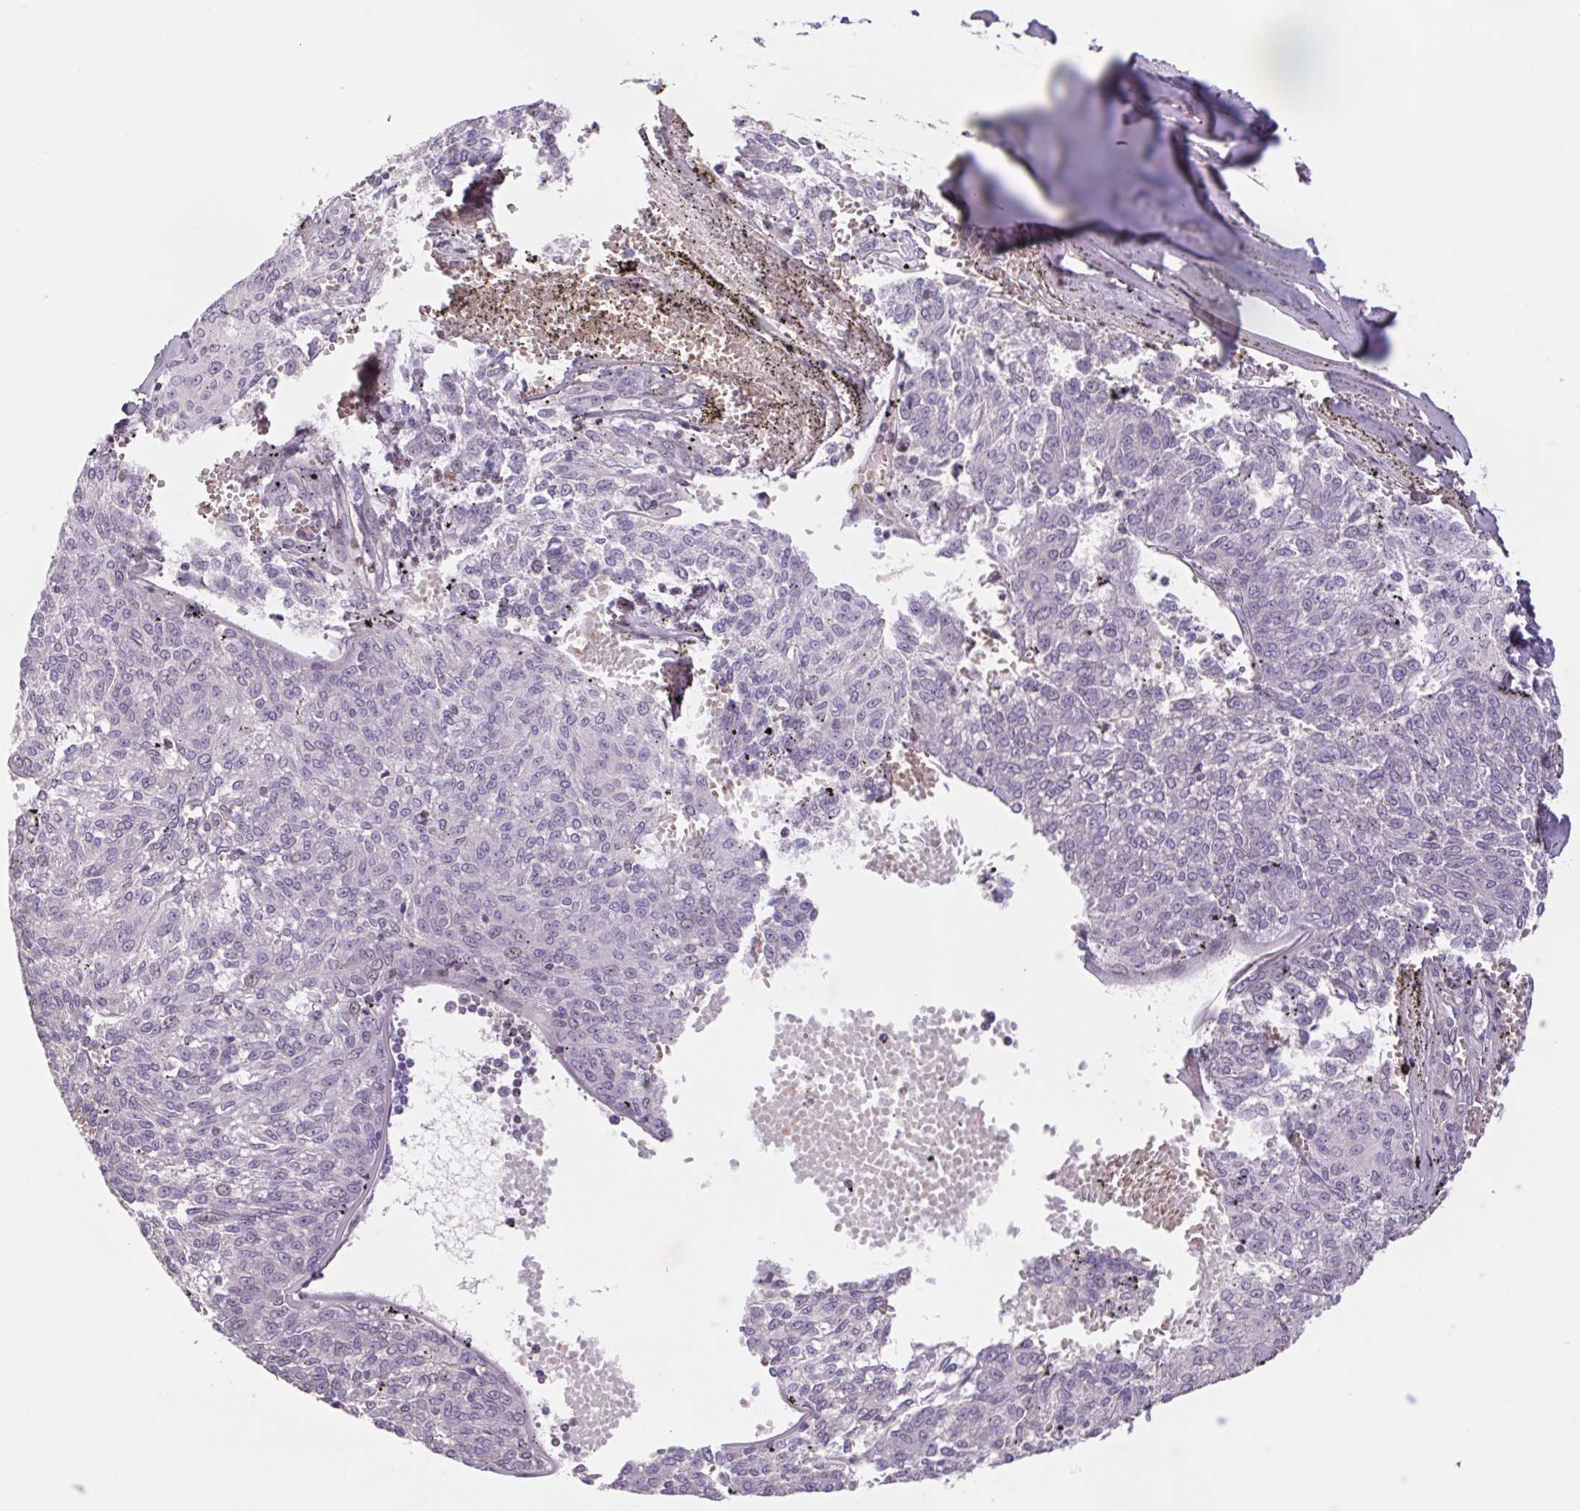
{"staining": {"intensity": "negative", "quantity": "none", "location": "none"}, "tissue": "melanoma", "cell_type": "Tumor cells", "image_type": "cancer", "snomed": [{"axis": "morphology", "description": "Malignant melanoma, NOS"}, {"axis": "topography", "description": "Skin"}], "caption": "DAB immunohistochemical staining of human melanoma demonstrates no significant positivity in tumor cells.", "gene": "TRERF1", "patient": {"sex": "female", "age": 72}}